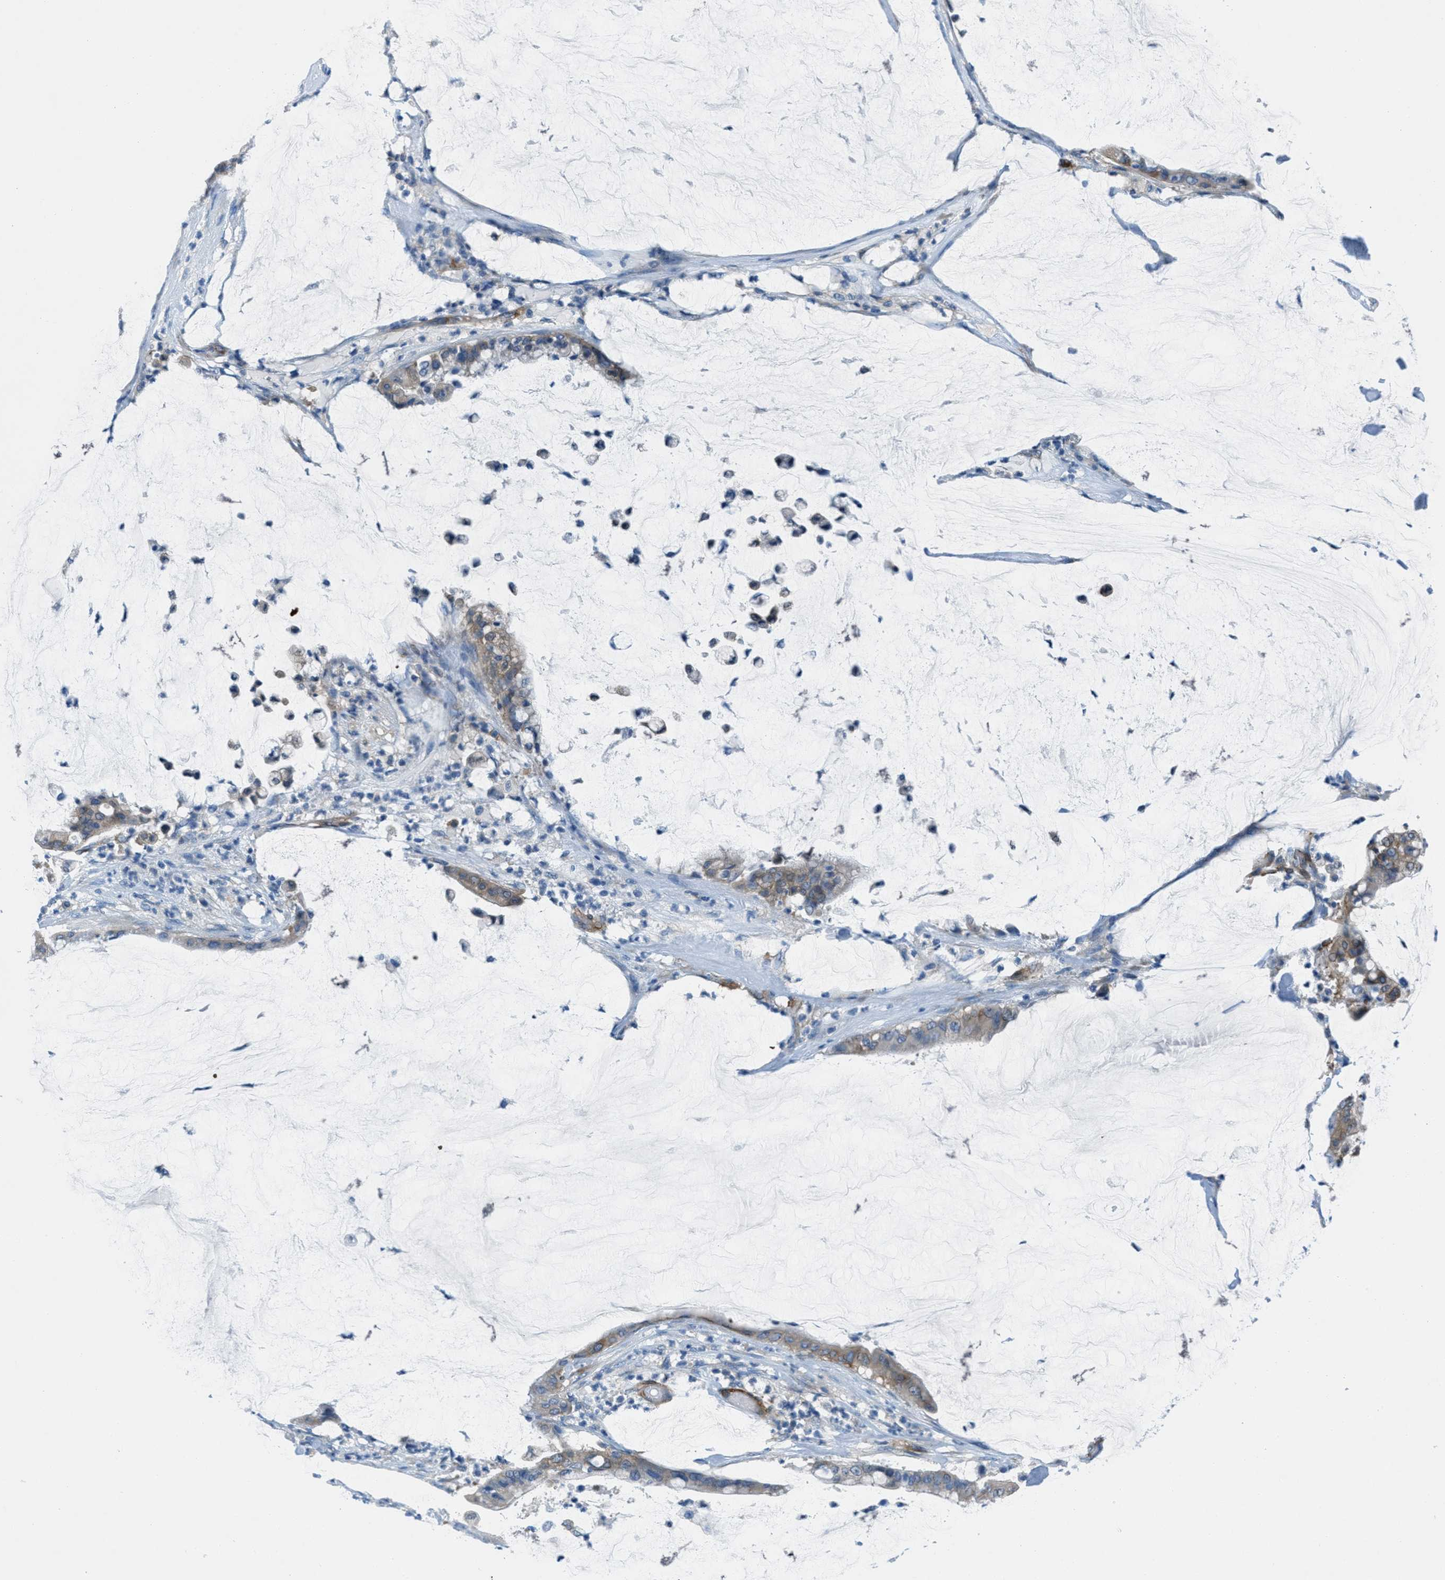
{"staining": {"intensity": "weak", "quantity": "25%-75%", "location": "cytoplasmic/membranous"}, "tissue": "pancreatic cancer", "cell_type": "Tumor cells", "image_type": "cancer", "snomed": [{"axis": "morphology", "description": "Adenocarcinoma, NOS"}, {"axis": "topography", "description": "Pancreas"}], "caption": "Immunohistochemical staining of human pancreatic adenocarcinoma shows low levels of weak cytoplasmic/membranous protein positivity in about 25%-75% of tumor cells.", "gene": "MAPRE2", "patient": {"sex": "male", "age": 41}}